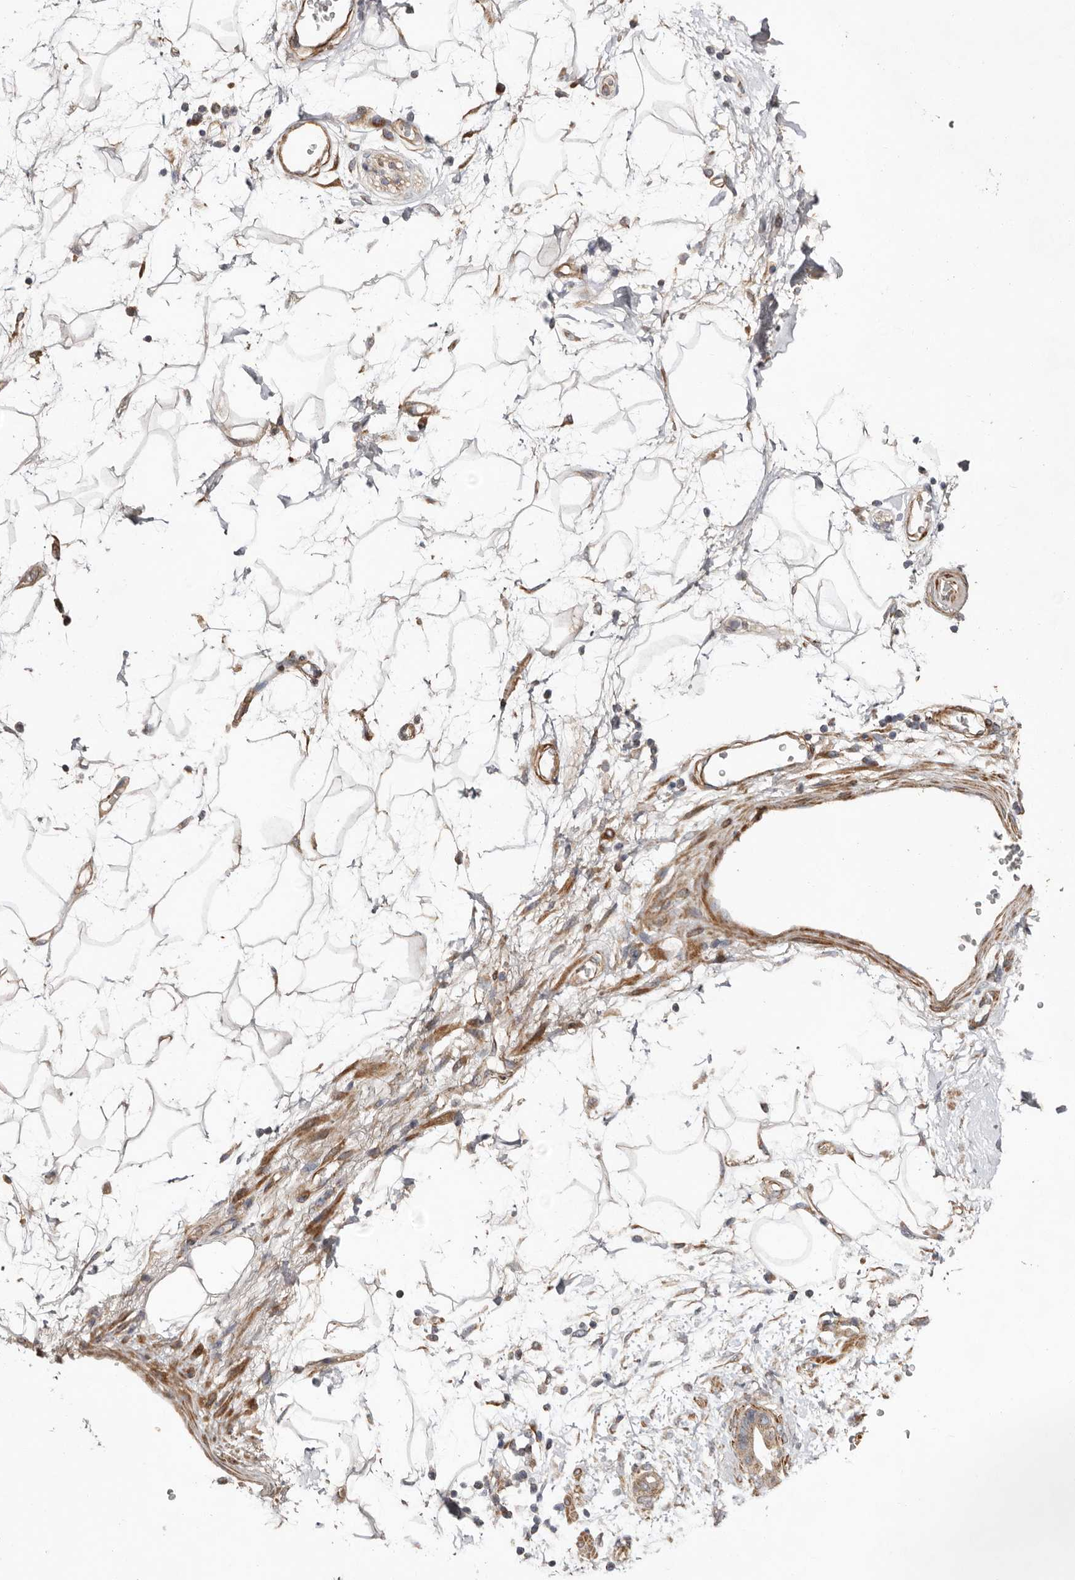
{"staining": {"intensity": "negative", "quantity": "none", "location": "none"}, "tissue": "adipose tissue", "cell_type": "Adipocytes", "image_type": "normal", "snomed": [{"axis": "morphology", "description": "Normal tissue, NOS"}, {"axis": "morphology", "description": "Adenocarcinoma, NOS"}, {"axis": "topography", "description": "Duodenum"}, {"axis": "topography", "description": "Peripheral nerve tissue"}], "caption": "This is a micrograph of immunohistochemistry (IHC) staining of unremarkable adipose tissue, which shows no staining in adipocytes. Nuclei are stained in blue.", "gene": "PROKR1", "patient": {"sex": "female", "age": 60}}